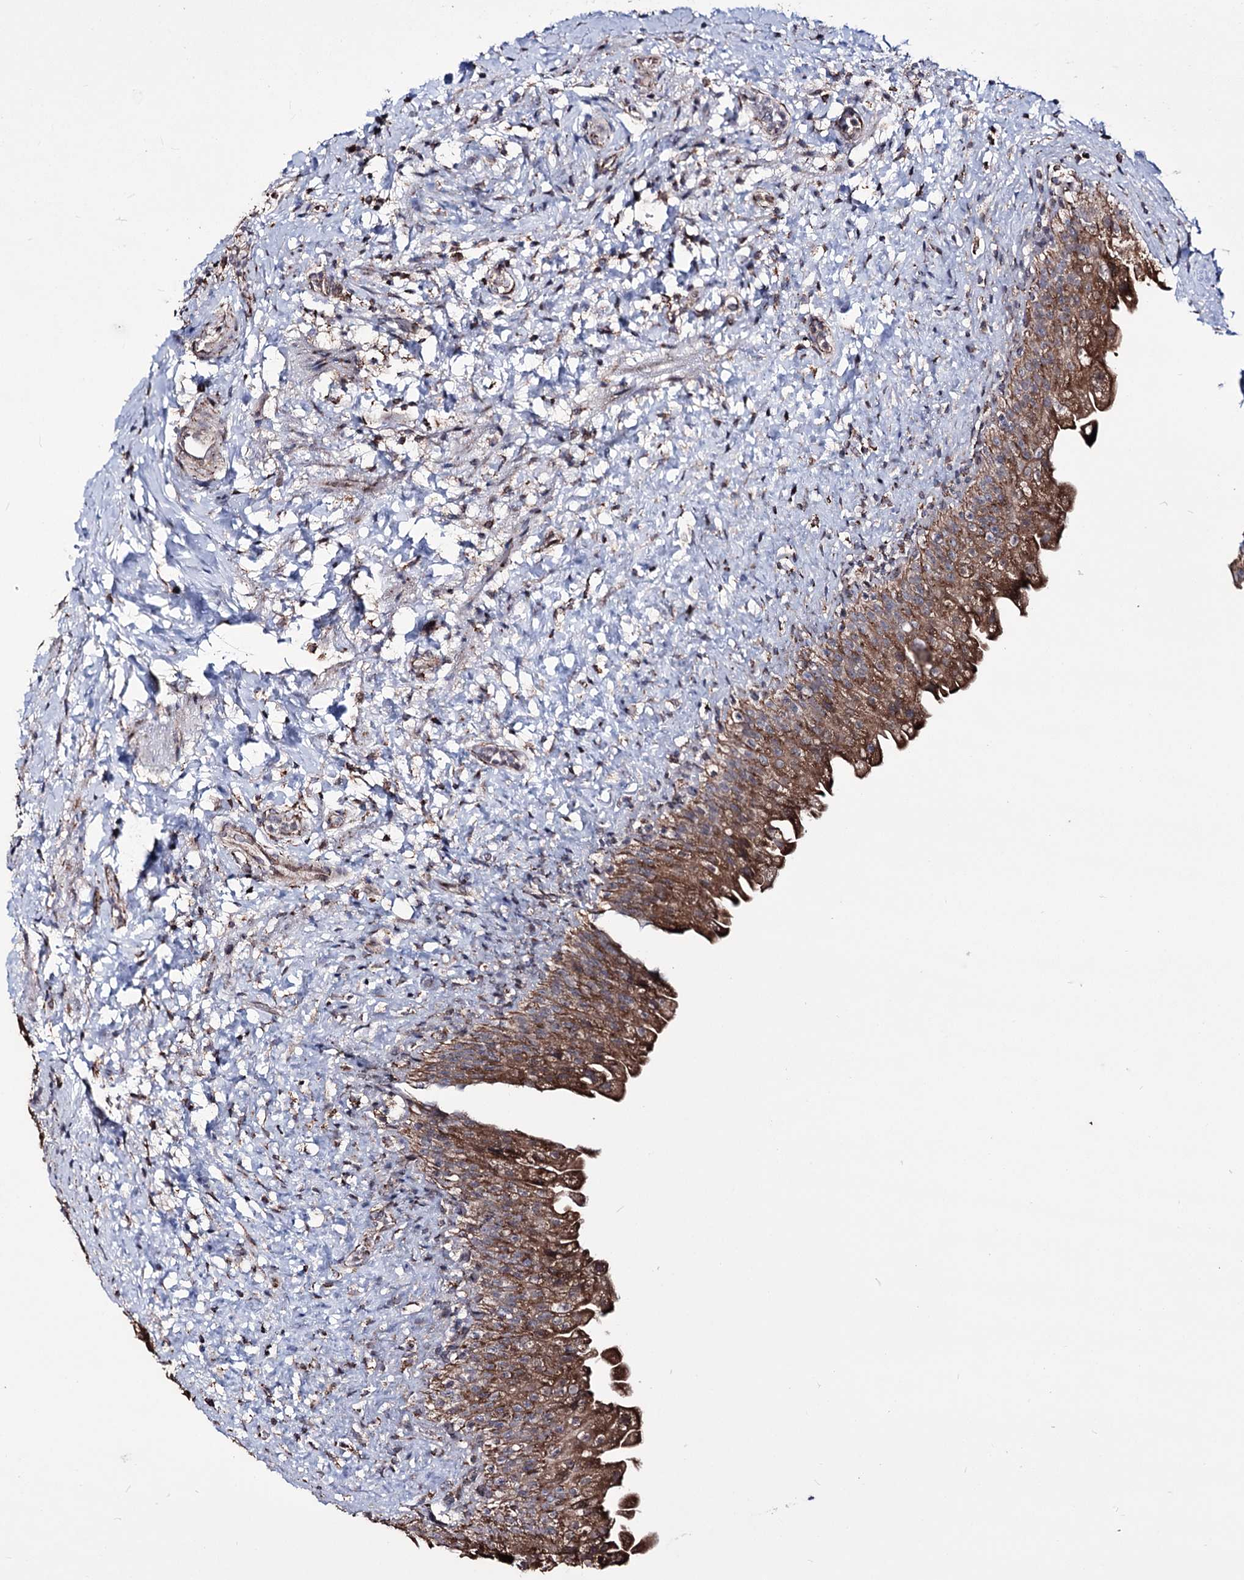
{"staining": {"intensity": "moderate", "quantity": ">75%", "location": "cytoplasmic/membranous"}, "tissue": "urinary bladder", "cell_type": "Urothelial cells", "image_type": "normal", "snomed": [{"axis": "morphology", "description": "Normal tissue, NOS"}, {"axis": "topography", "description": "Urinary bladder"}], "caption": "Urinary bladder stained for a protein shows moderate cytoplasmic/membranous positivity in urothelial cells. (IHC, brightfield microscopy, high magnification).", "gene": "CREB3L4", "patient": {"sex": "female", "age": 27}}